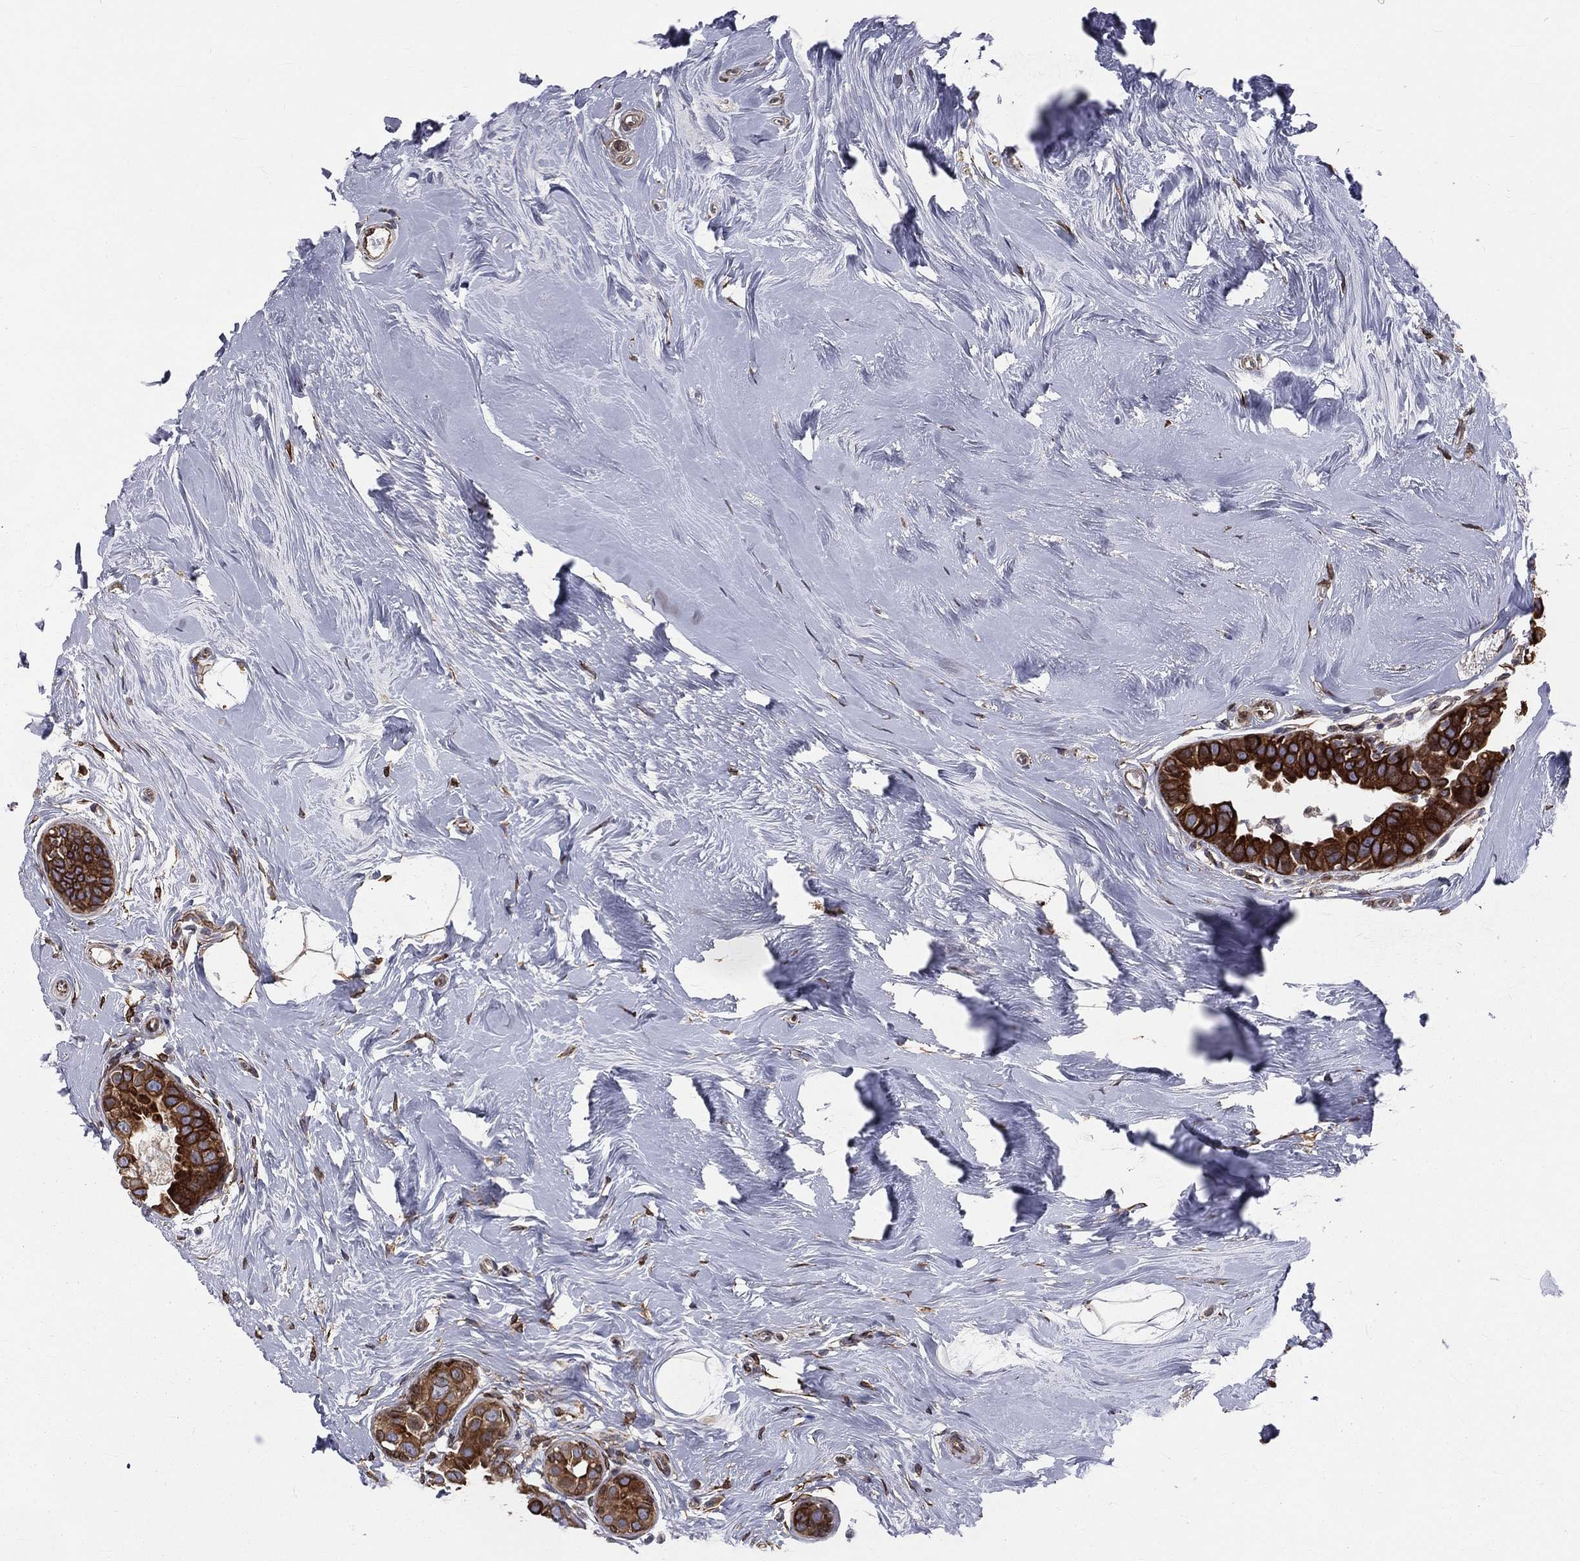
{"staining": {"intensity": "strong", "quantity": ">75%", "location": "cytoplasmic/membranous"}, "tissue": "breast cancer", "cell_type": "Tumor cells", "image_type": "cancer", "snomed": [{"axis": "morphology", "description": "Duct carcinoma"}, {"axis": "topography", "description": "Breast"}], "caption": "This is a histology image of immunohistochemistry (IHC) staining of breast cancer, which shows strong expression in the cytoplasmic/membranous of tumor cells.", "gene": "PGRMC1", "patient": {"sex": "female", "age": 55}}